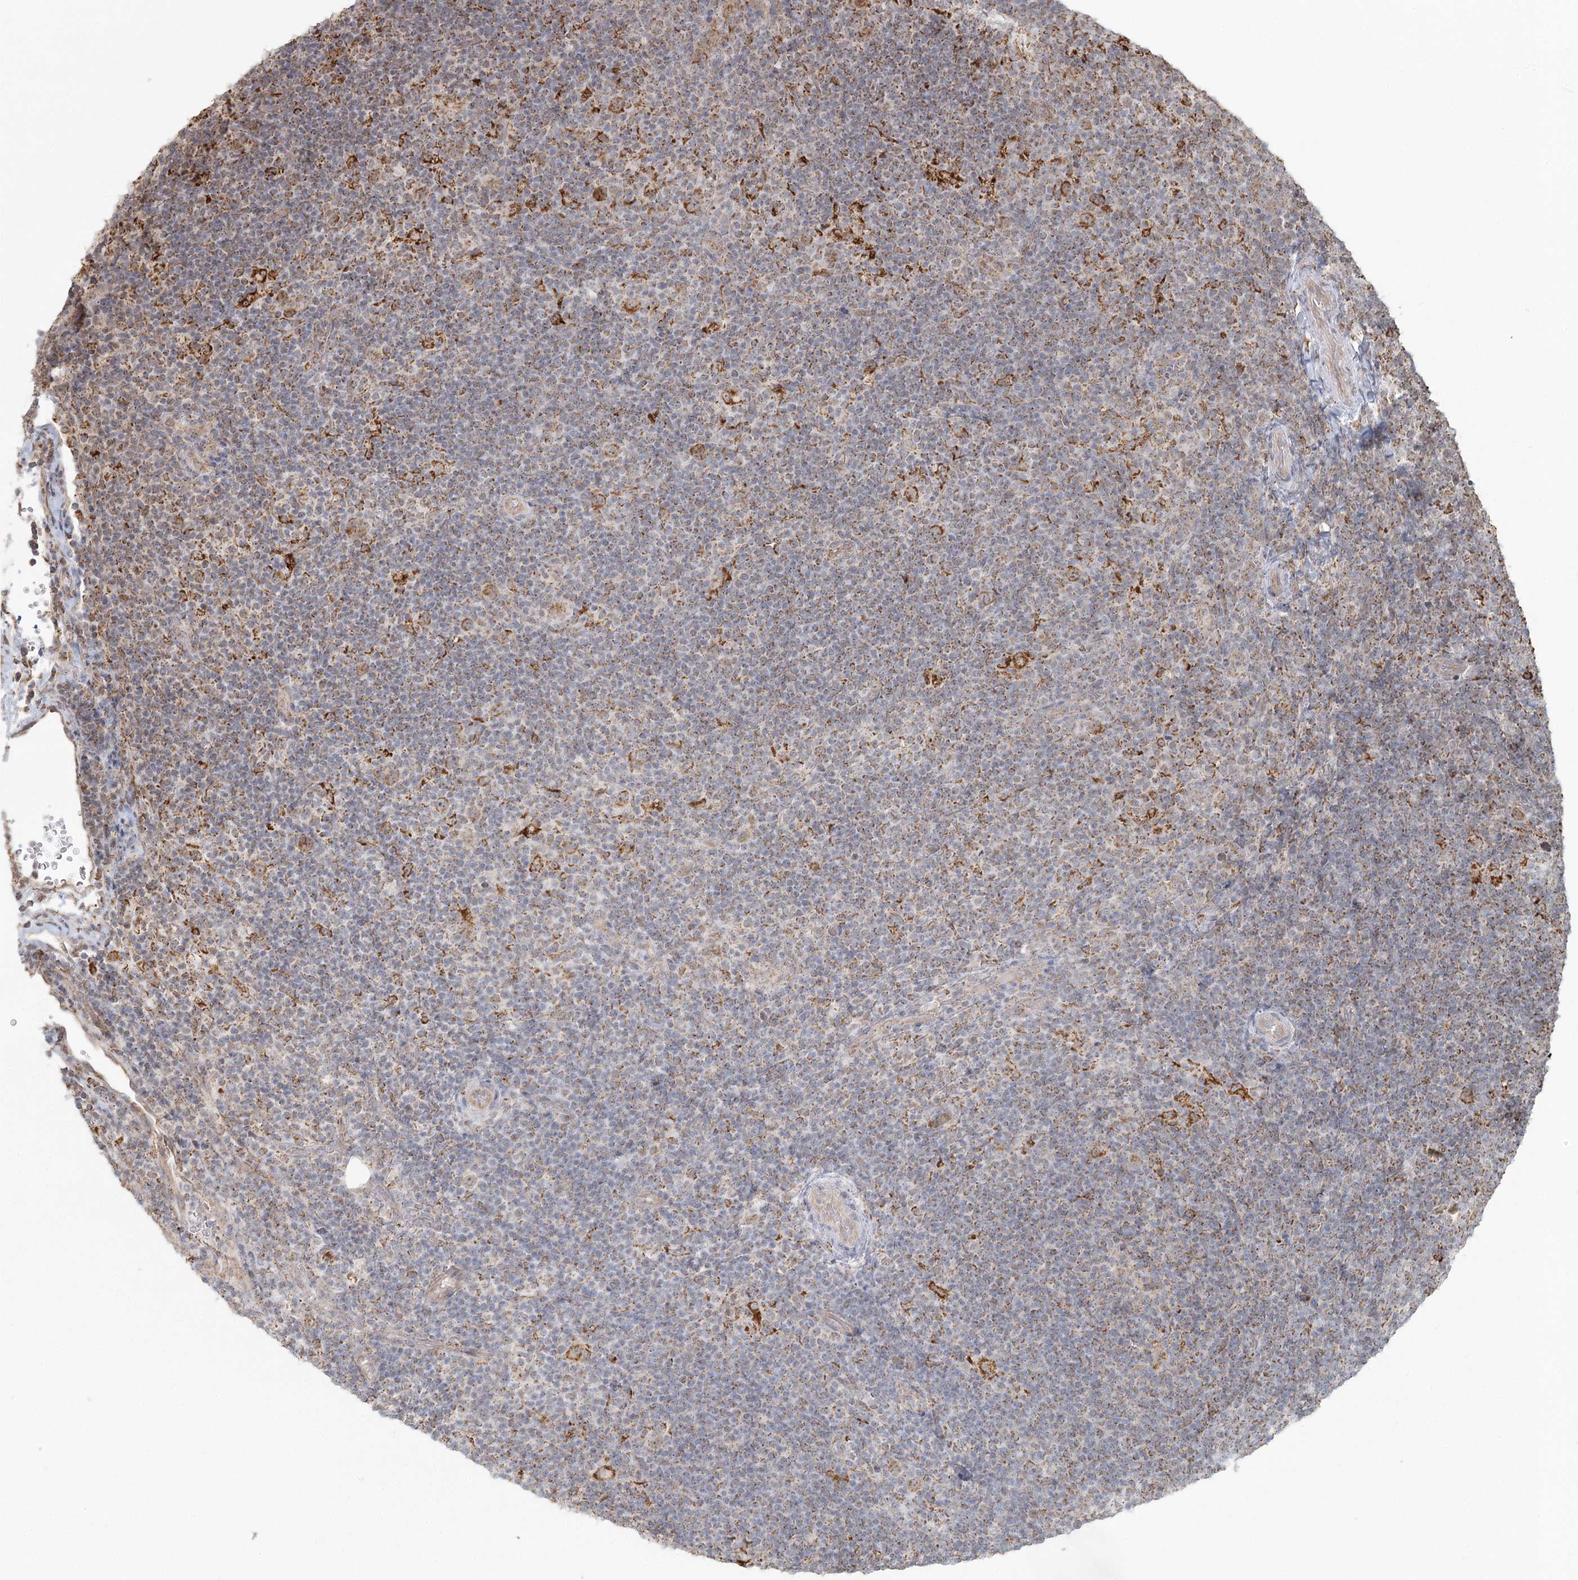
{"staining": {"intensity": "moderate", "quantity": ">75%", "location": "cytoplasmic/membranous"}, "tissue": "lymphoma", "cell_type": "Tumor cells", "image_type": "cancer", "snomed": [{"axis": "morphology", "description": "Hodgkin's disease, NOS"}, {"axis": "topography", "description": "Lymph node"}], "caption": "Moderate cytoplasmic/membranous staining is seen in about >75% of tumor cells in lymphoma.", "gene": "LACTB", "patient": {"sex": "female", "age": 57}}